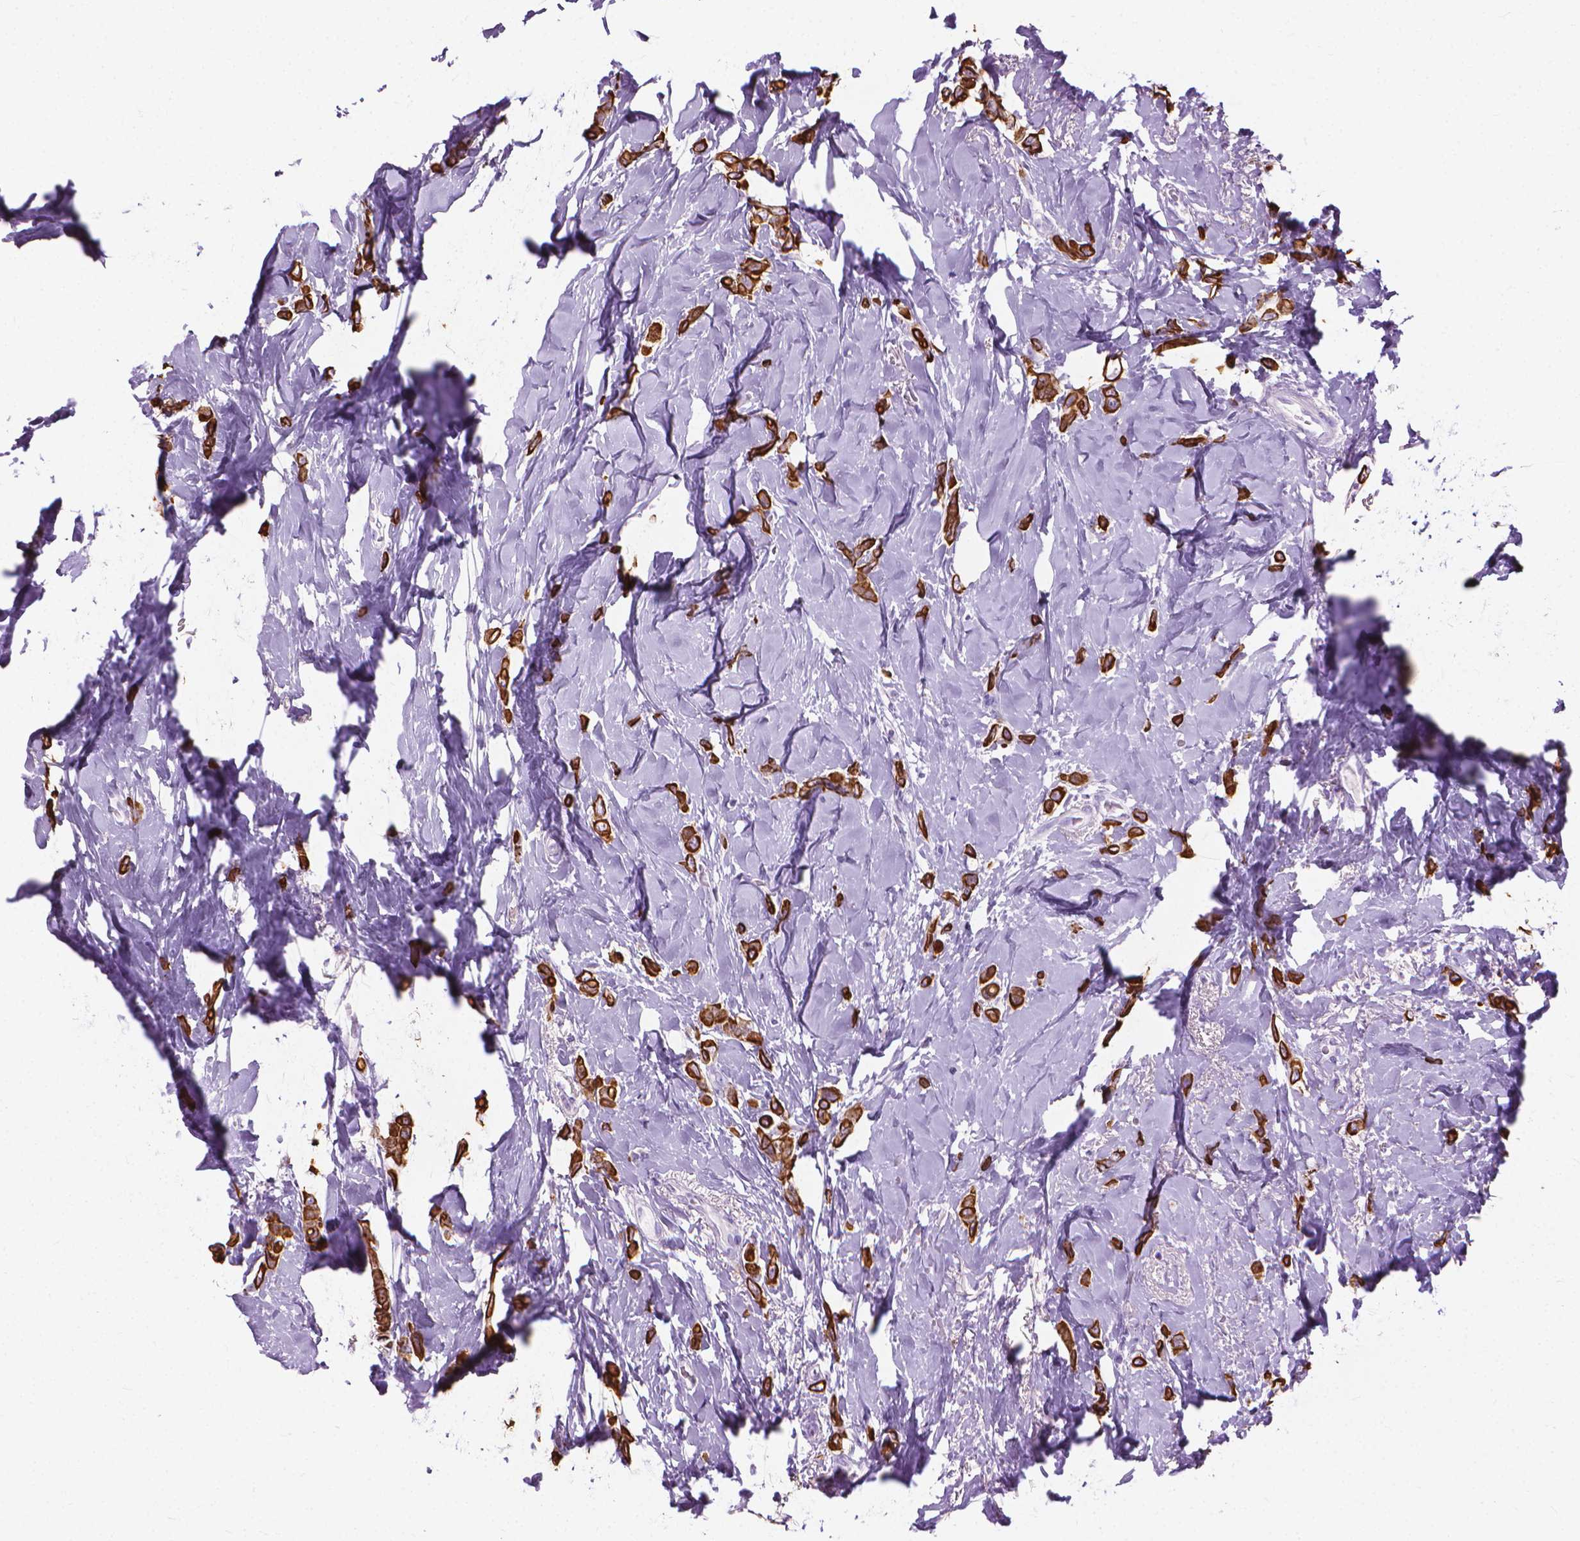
{"staining": {"intensity": "strong", "quantity": ">75%", "location": "cytoplasmic/membranous"}, "tissue": "breast cancer", "cell_type": "Tumor cells", "image_type": "cancer", "snomed": [{"axis": "morphology", "description": "Lobular carcinoma"}, {"axis": "topography", "description": "Breast"}], "caption": "Immunohistochemical staining of human lobular carcinoma (breast) reveals high levels of strong cytoplasmic/membranous protein staining in about >75% of tumor cells.", "gene": "HTR2B", "patient": {"sex": "female", "age": 66}}